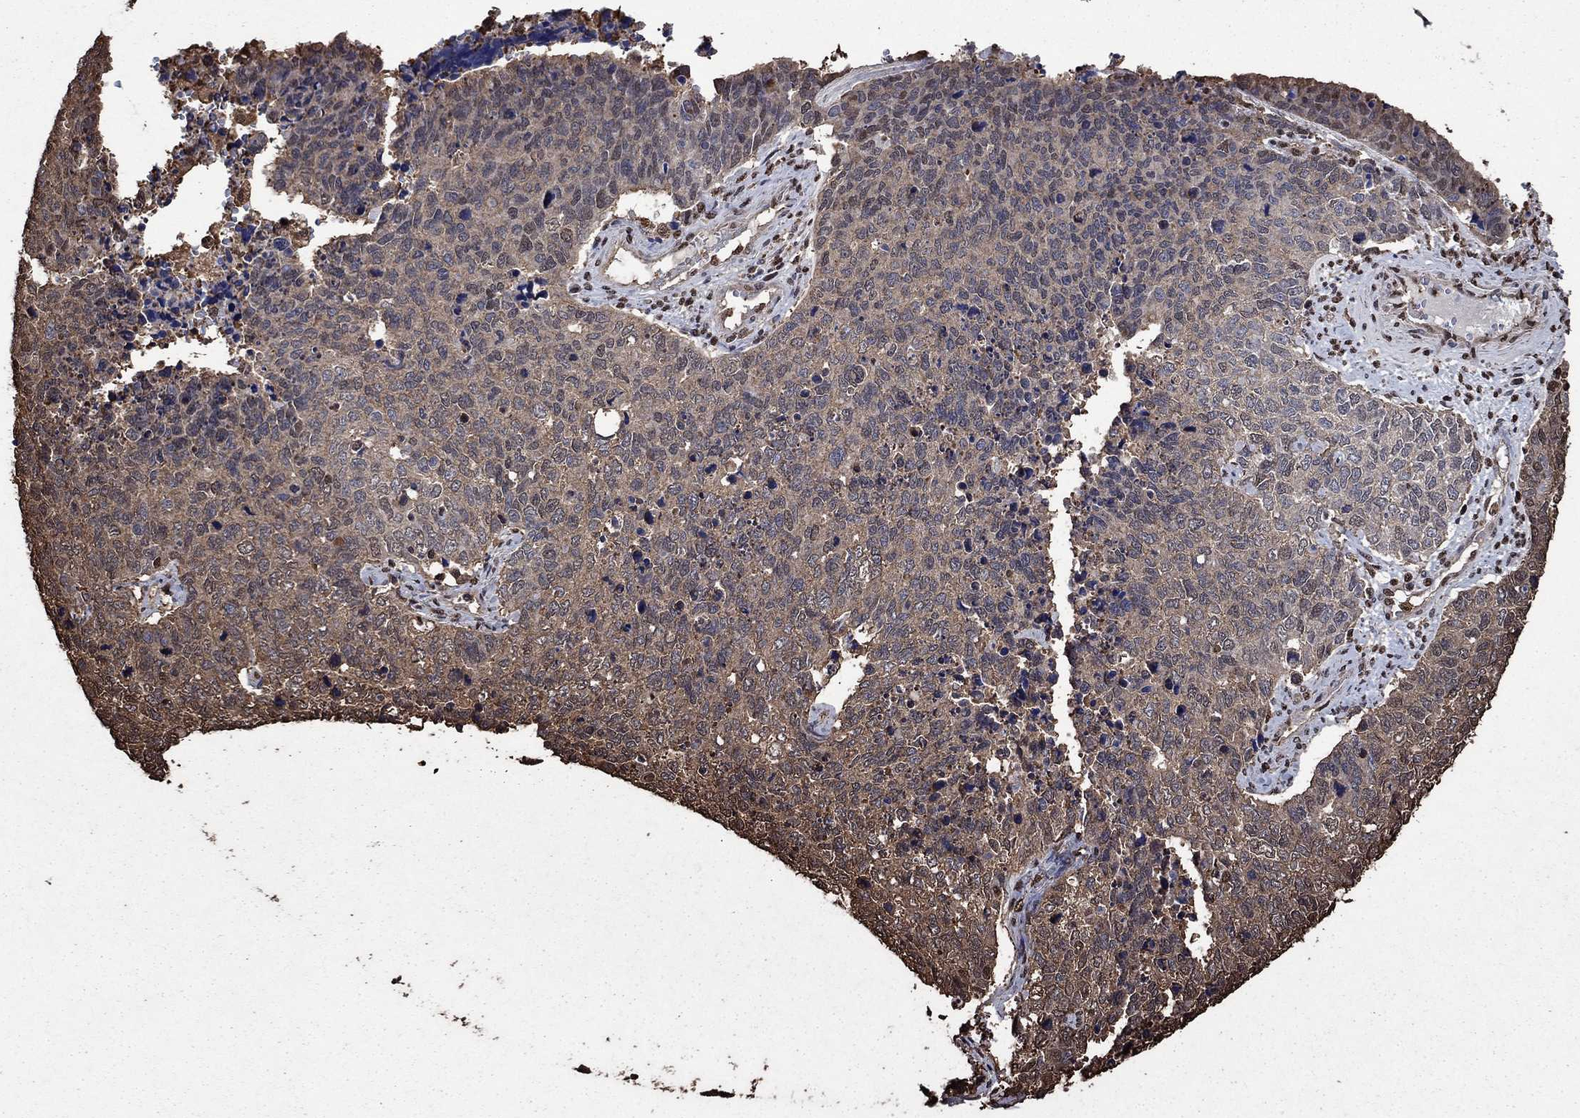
{"staining": {"intensity": "weak", "quantity": "<25%", "location": "cytoplasmic/membranous"}, "tissue": "cervical cancer", "cell_type": "Tumor cells", "image_type": "cancer", "snomed": [{"axis": "morphology", "description": "Squamous cell carcinoma, NOS"}, {"axis": "topography", "description": "Cervix"}], "caption": "Tumor cells are negative for brown protein staining in cervical squamous cell carcinoma.", "gene": "GAPDH", "patient": {"sex": "female", "age": 63}}